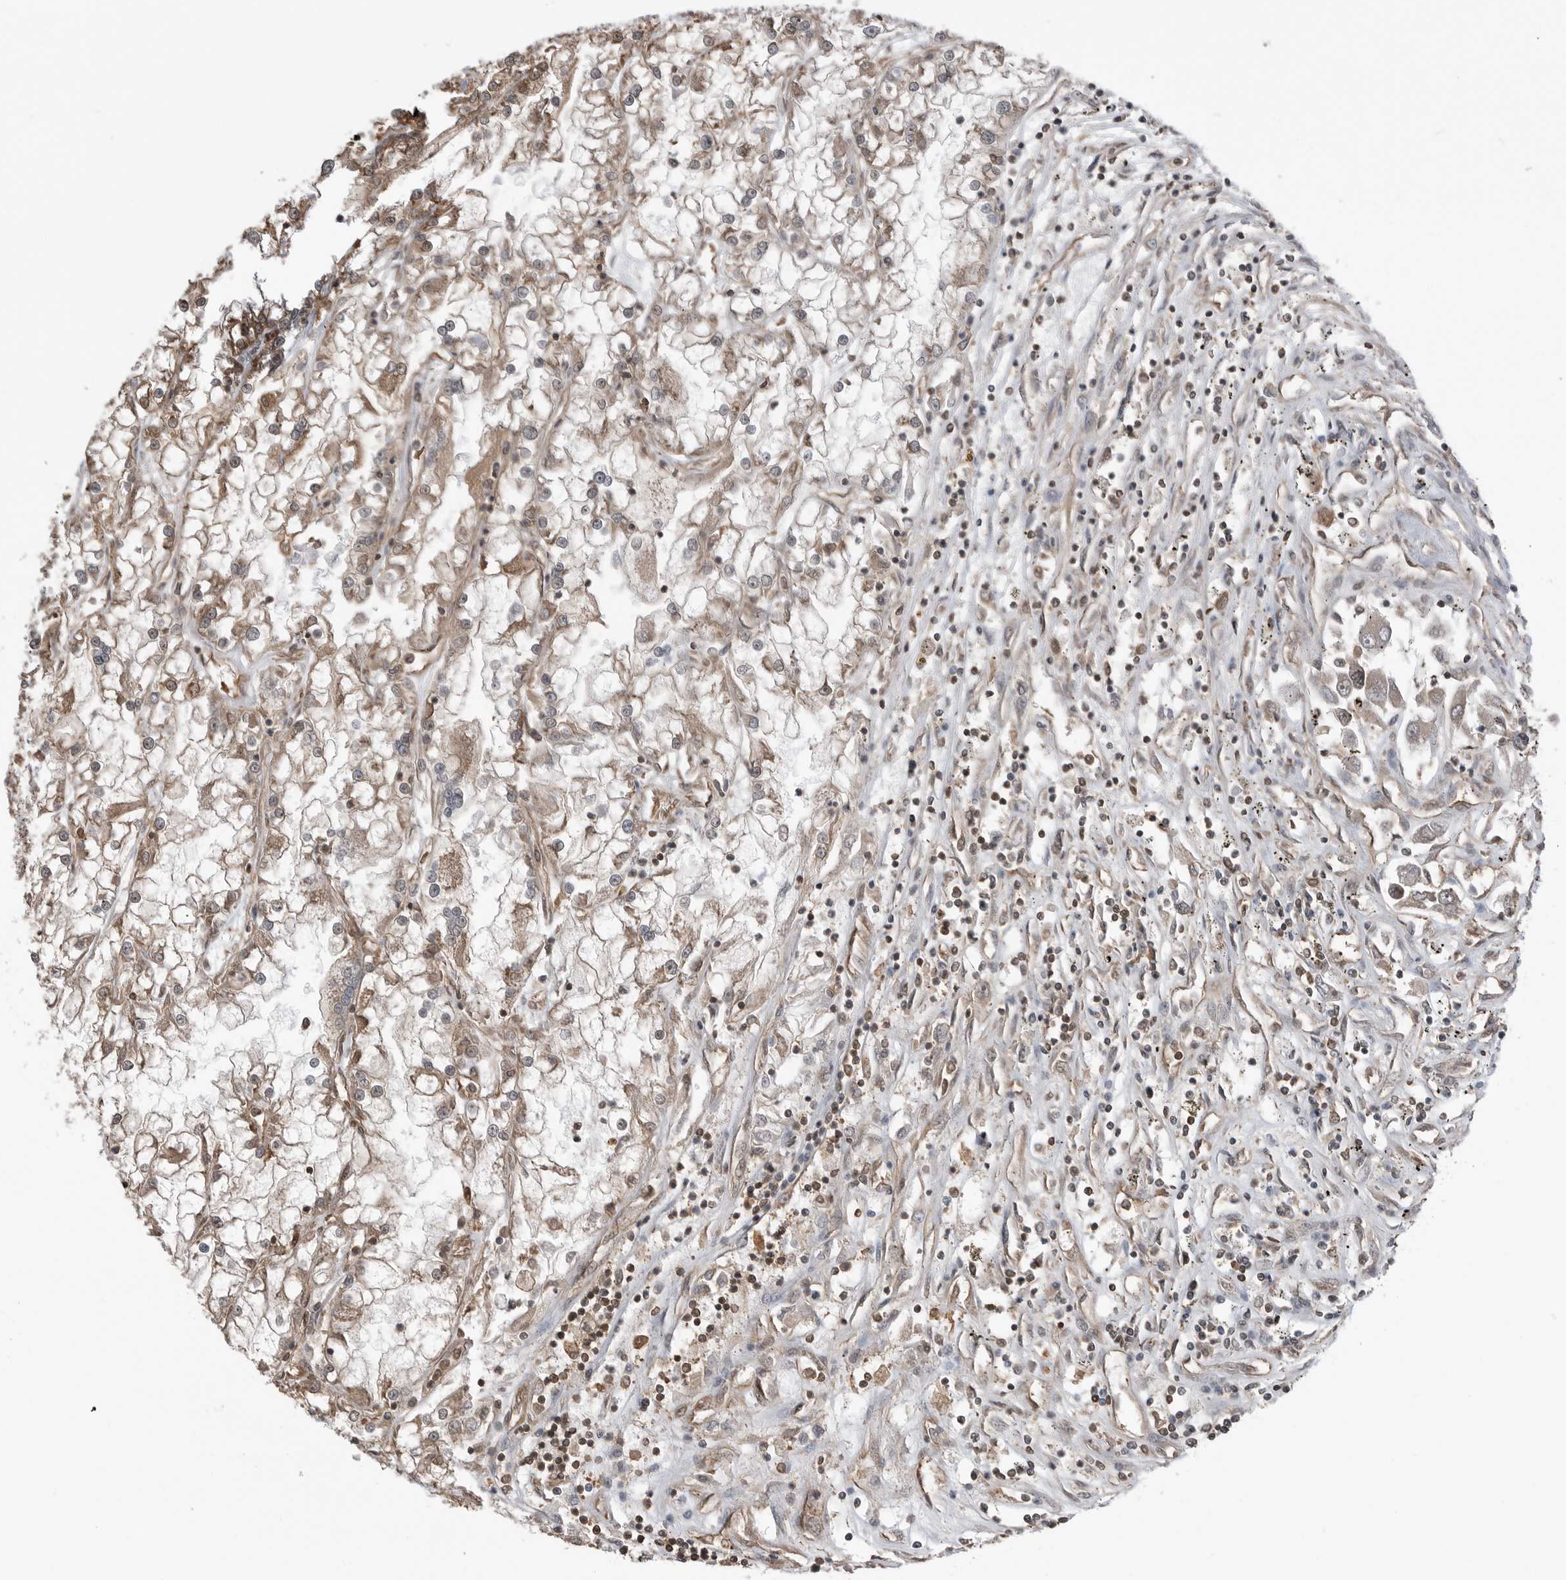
{"staining": {"intensity": "weak", "quantity": "25%-75%", "location": "cytoplasmic/membranous"}, "tissue": "renal cancer", "cell_type": "Tumor cells", "image_type": "cancer", "snomed": [{"axis": "morphology", "description": "Adenocarcinoma, NOS"}, {"axis": "topography", "description": "Kidney"}], "caption": "Tumor cells demonstrate weak cytoplasmic/membranous positivity in about 25%-75% of cells in renal adenocarcinoma.", "gene": "PEAK1", "patient": {"sex": "female", "age": 52}}